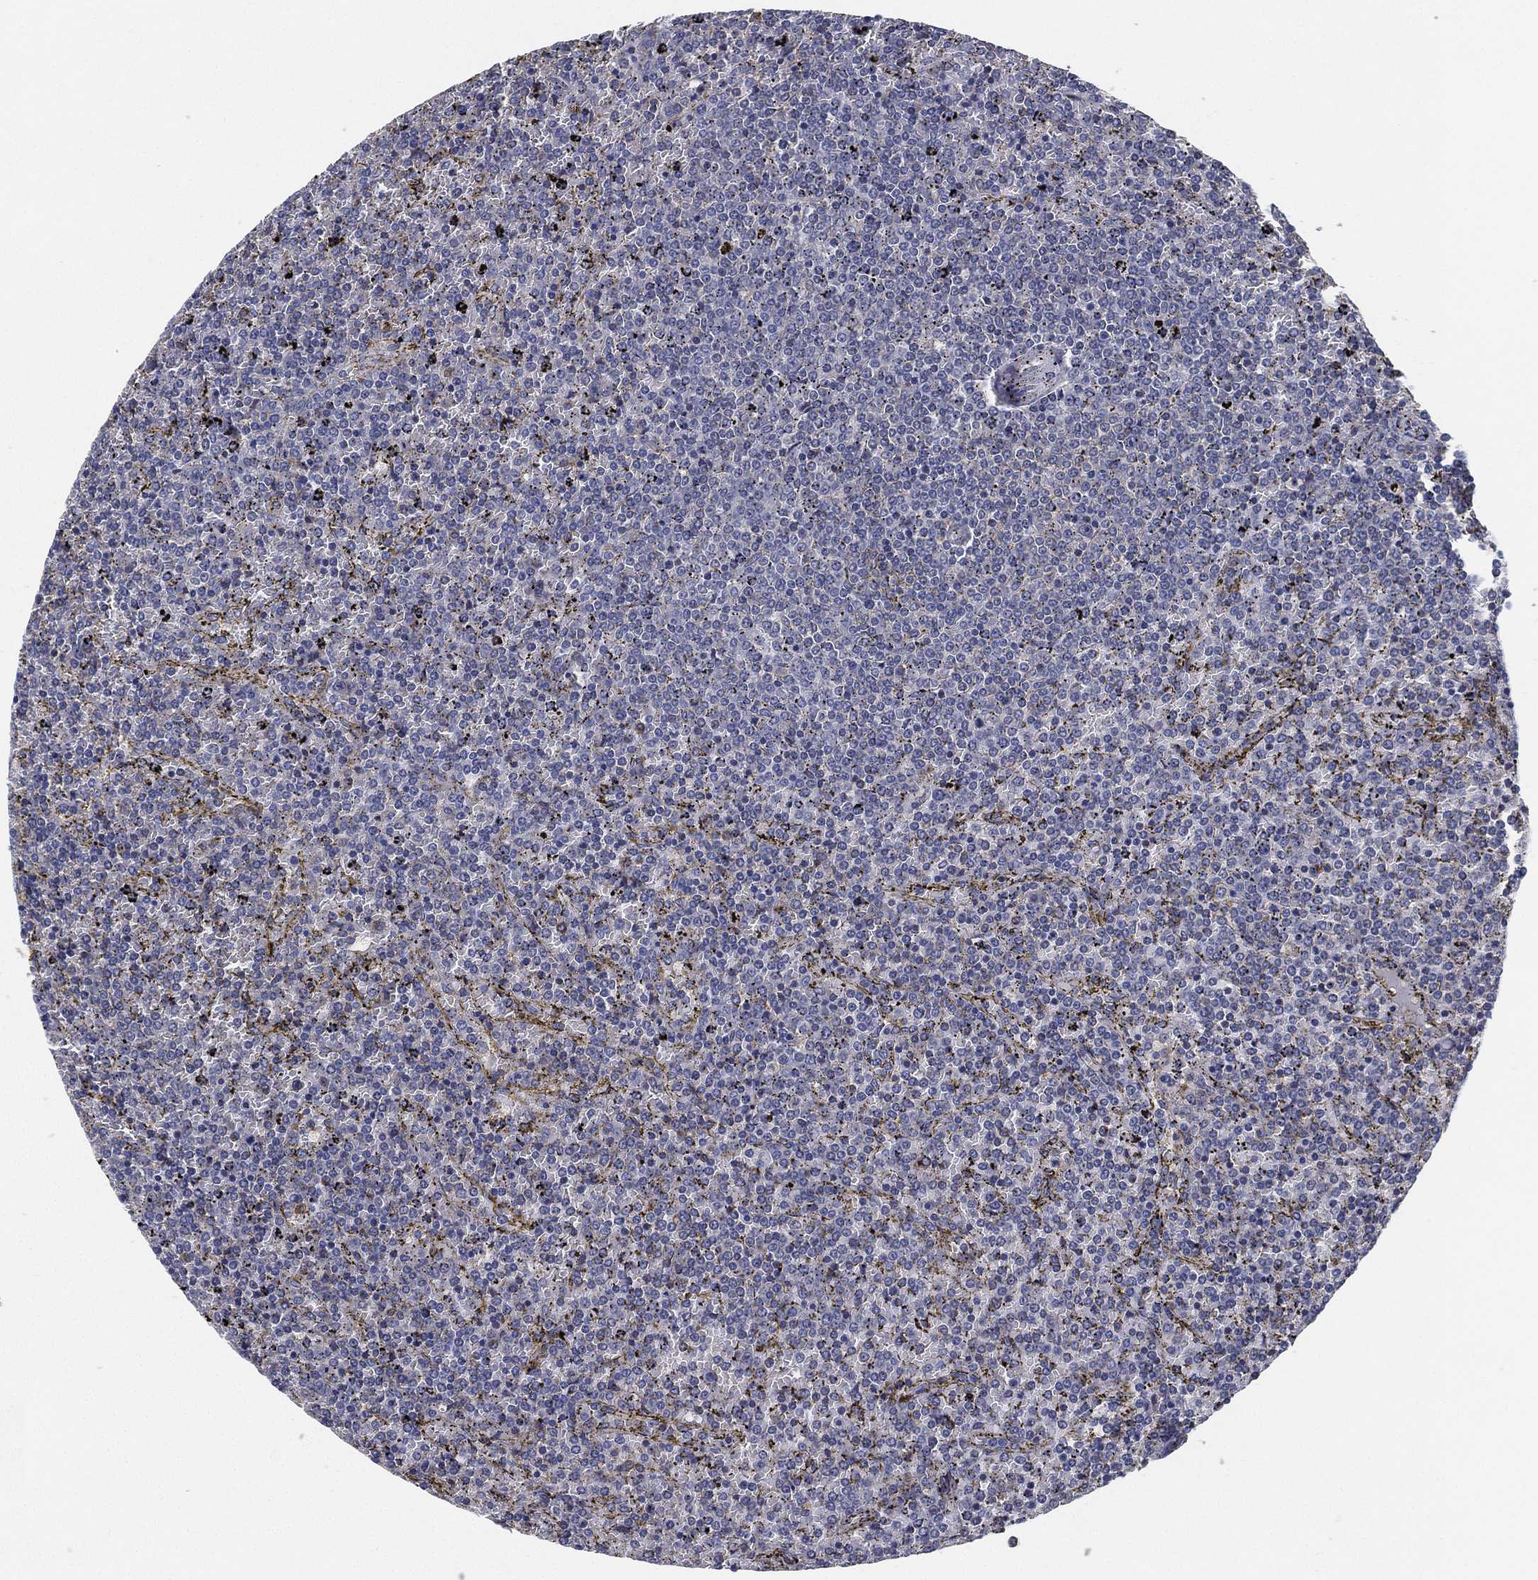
{"staining": {"intensity": "negative", "quantity": "none", "location": "none"}, "tissue": "lymphoma", "cell_type": "Tumor cells", "image_type": "cancer", "snomed": [{"axis": "morphology", "description": "Malignant lymphoma, non-Hodgkin's type, Low grade"}, {"axis": "topography", "description": "Spleen"}], "caption": "Low-grade malignant lymphoma, non-Hodgkin's type was stained to show a protein in brown. There is no significant expression in tumor cells.", "gene": "CFAP251", "patient": {"sex": "female", "age": 77}}